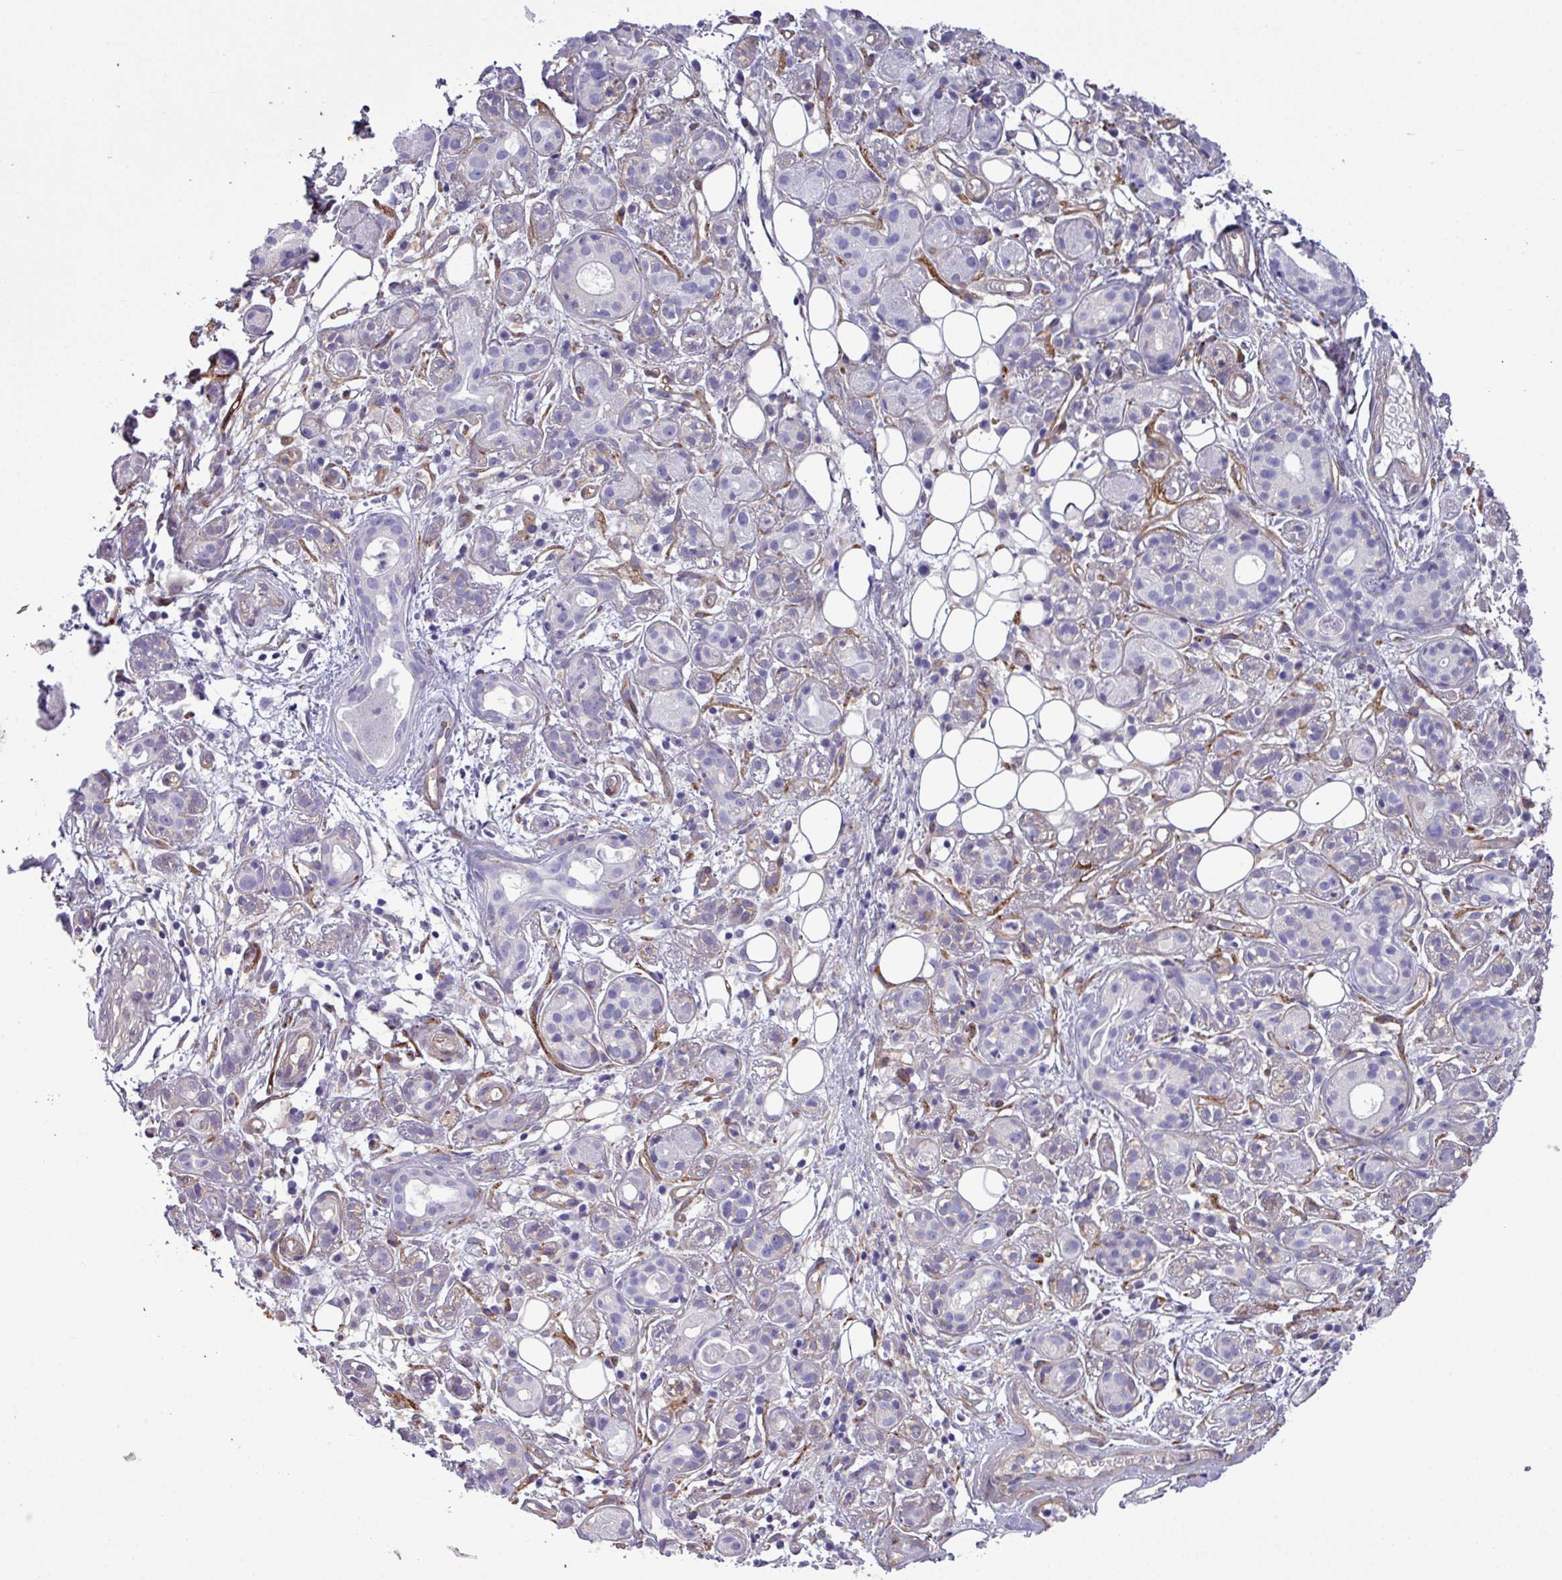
{"staining": {"intensity": "negative", "quantity": "none", "location": "none"}, "tissue": "salivary gland", "cell_type": "Glandular cells", "image_type": "normal", "snomed": [{"axis": "morphology", "description": "Normal tissue, NOS"}, {"axis": "topography", "description": "Salivary gland"}], "caption": "DAB immunohistochemical staining of benign human salivary gland demonstrates no significant expression in glandular cells.", "gene": "KIRREL3", "patient": {"sex": "male", "age": 54}}